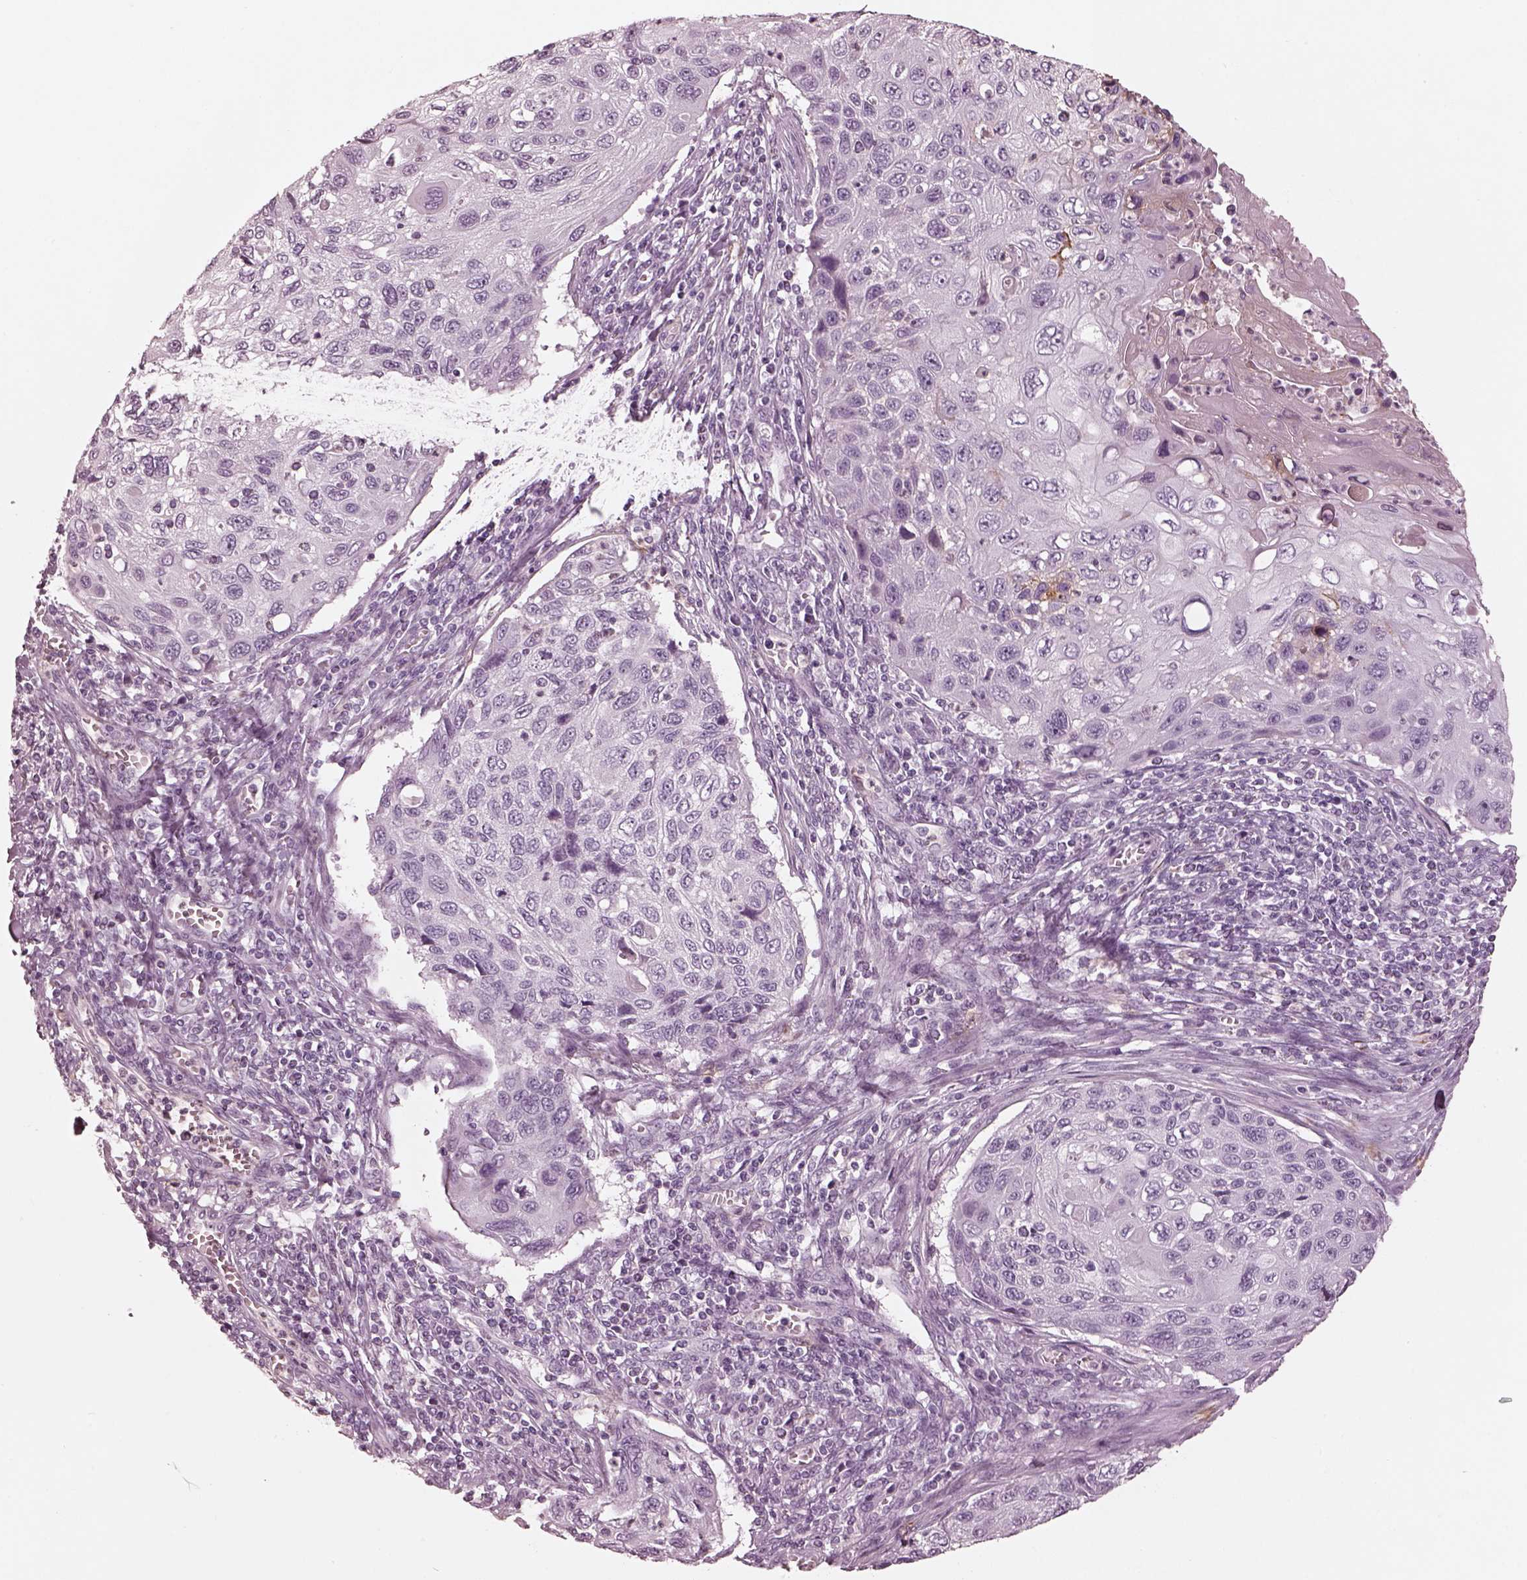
{"staining": {"intensity": "negative", "quantity": "none", "location": "none"}, "tissue": "cervical cancer", "cell_type": "Tumor cells", "image_type": "cancer", "snomed": [{"axis": "morphology", "description": "Squamous cell carcinoma, NOS"}, {"axis": "topography", "description": "Cervix"}], "caption": "Tumor cells show no significant positivity in squamous cell carcinoma (cervical).", "gene": "OPN4", "patient": {"sex": "female", "age": 70}}